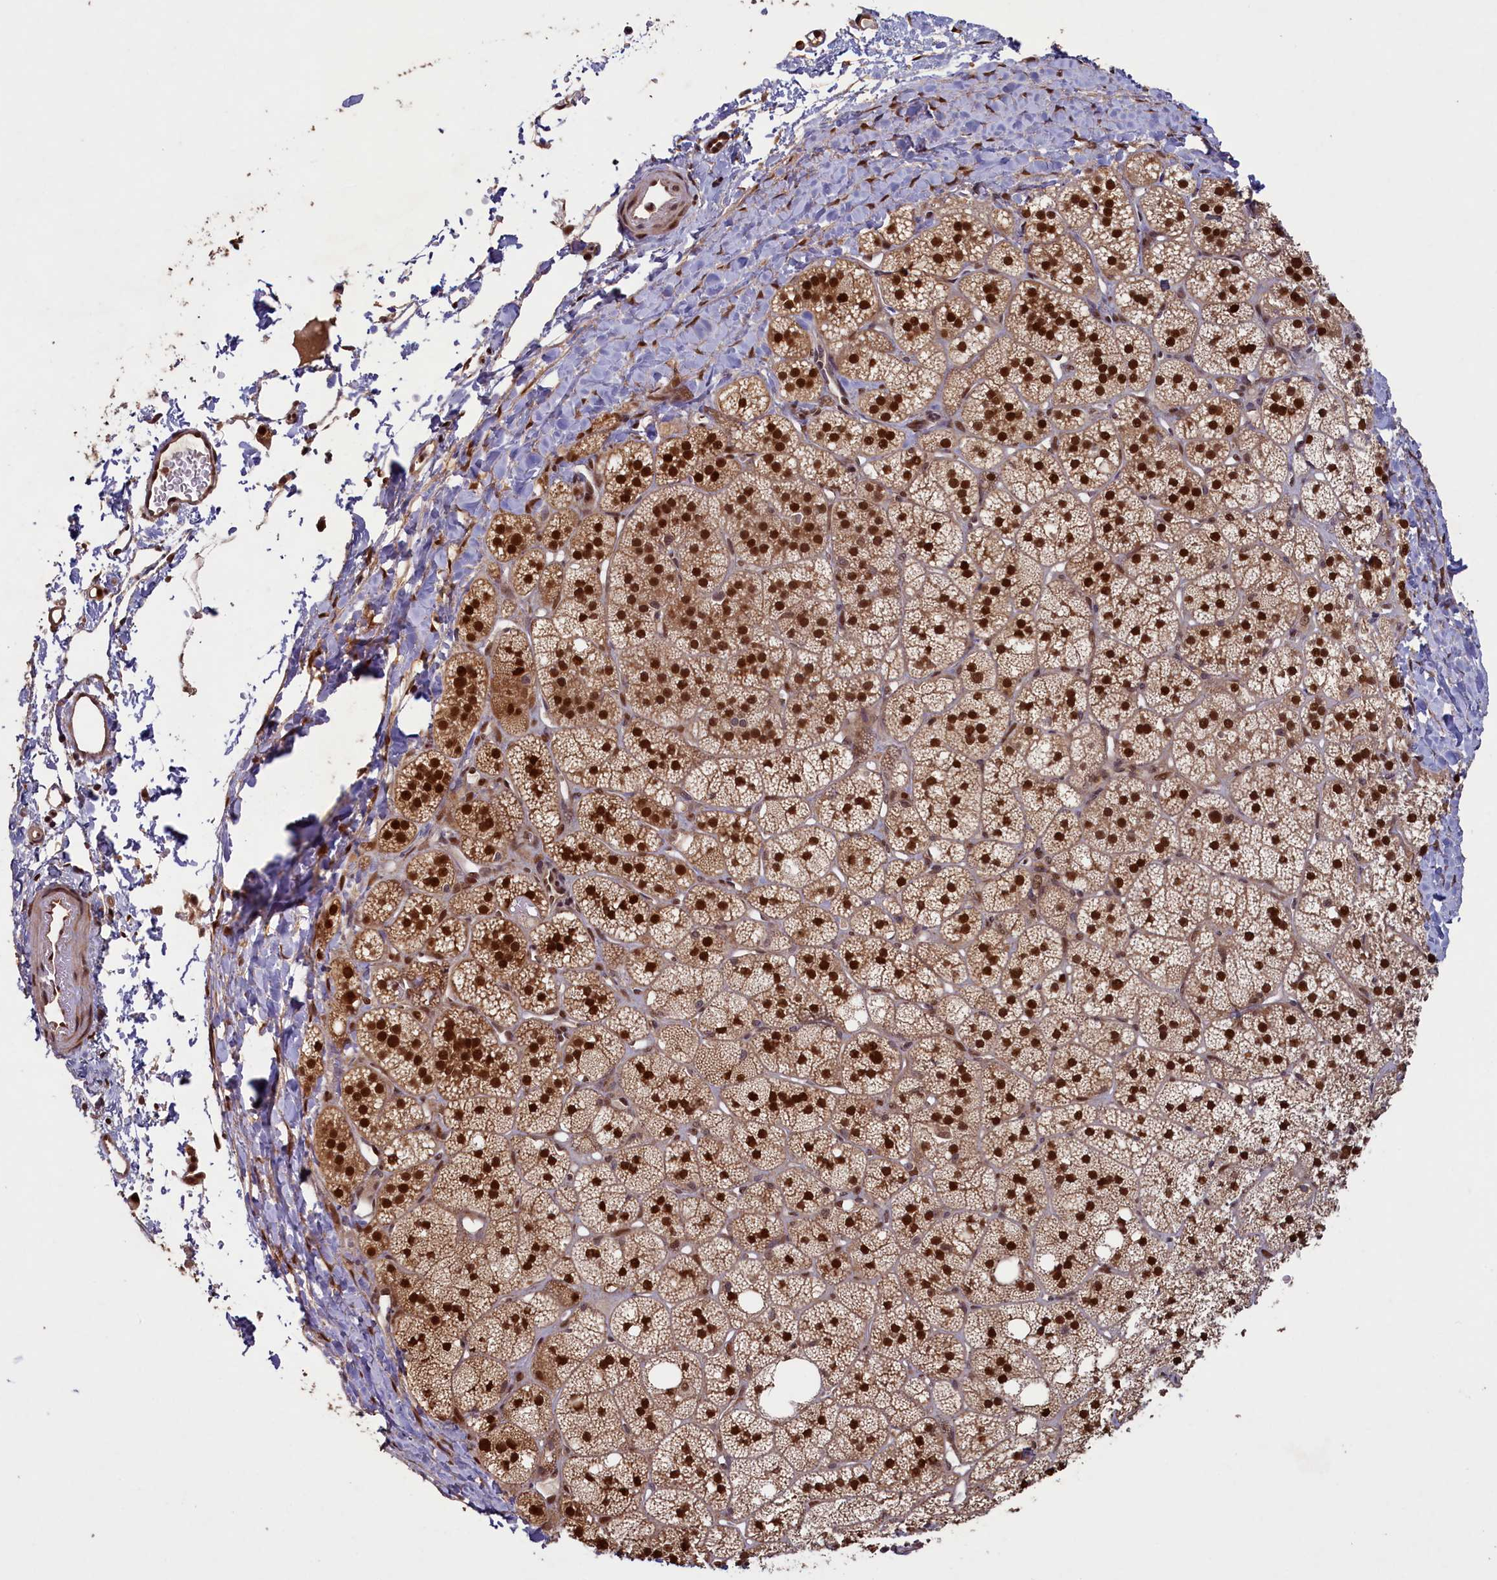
{"staining": {"intensity": "strong", "quantity": ">75%", "location": "cytoplasmic/membranous,nuclear"}, "tissue": "adrenal gland", "cell_type": "Glandular cells", "image_type": "normal", "snomed": [{"axis": "morphology", "description": "Normal tissue, NOS"}, {"axis": "topography", "description": "Adrenal gland"}], "caption": "Brown immunohistochemical staining in normal adrenal gland exhibits strong cytoplasmic/membranous,nuclear staining in about >75% of glandular cells. (brown staining indicates protein expression, while blue staining denotes nuclei).", "gene": "NAE1", "patient": {"sex": "male", "age": 61}}